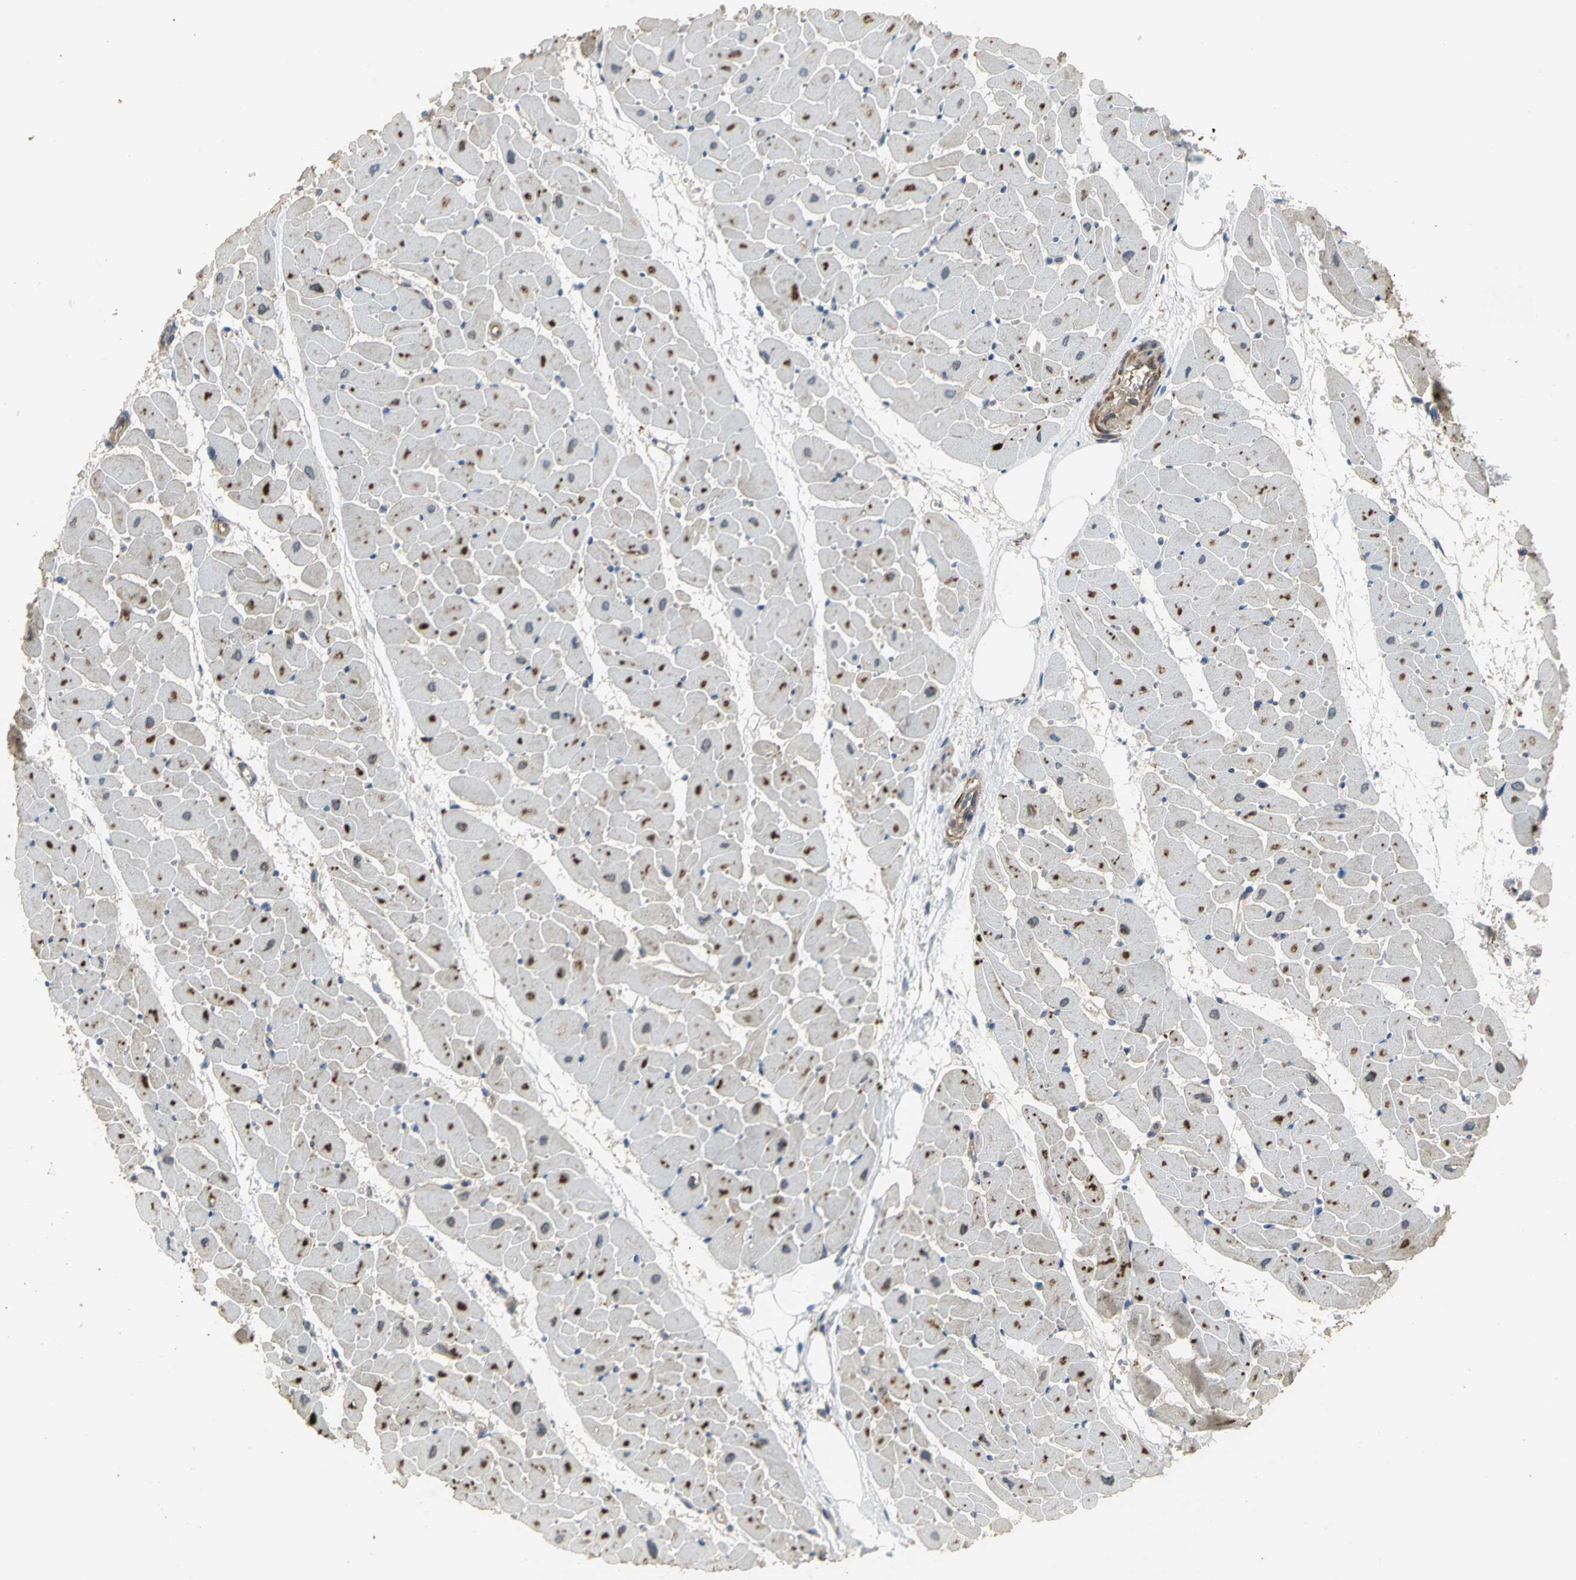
{"staining": {"intensity": "moderate", "quantity": "25%-75%", "location": "nuclear"}, "tissue": "heart muscle", "cell_type": "Cardiomyocytes", "image_type": "normal", "snomed": [{"axis": "morphology", "description": "Normal tissue, NOS"}, {"axis": "topography", "description": "Heart"}], "caption": "Unremarkable heart muscle exhibits moderate nuclear positivity in about 25%-75% of cardiomyocytes, visualized by immunohistochemistry. (brown staining indicates protein expression, while blue staining denotes nuclei).", "gene": "MET", "patient": {"sex": "female", "age": 19}}